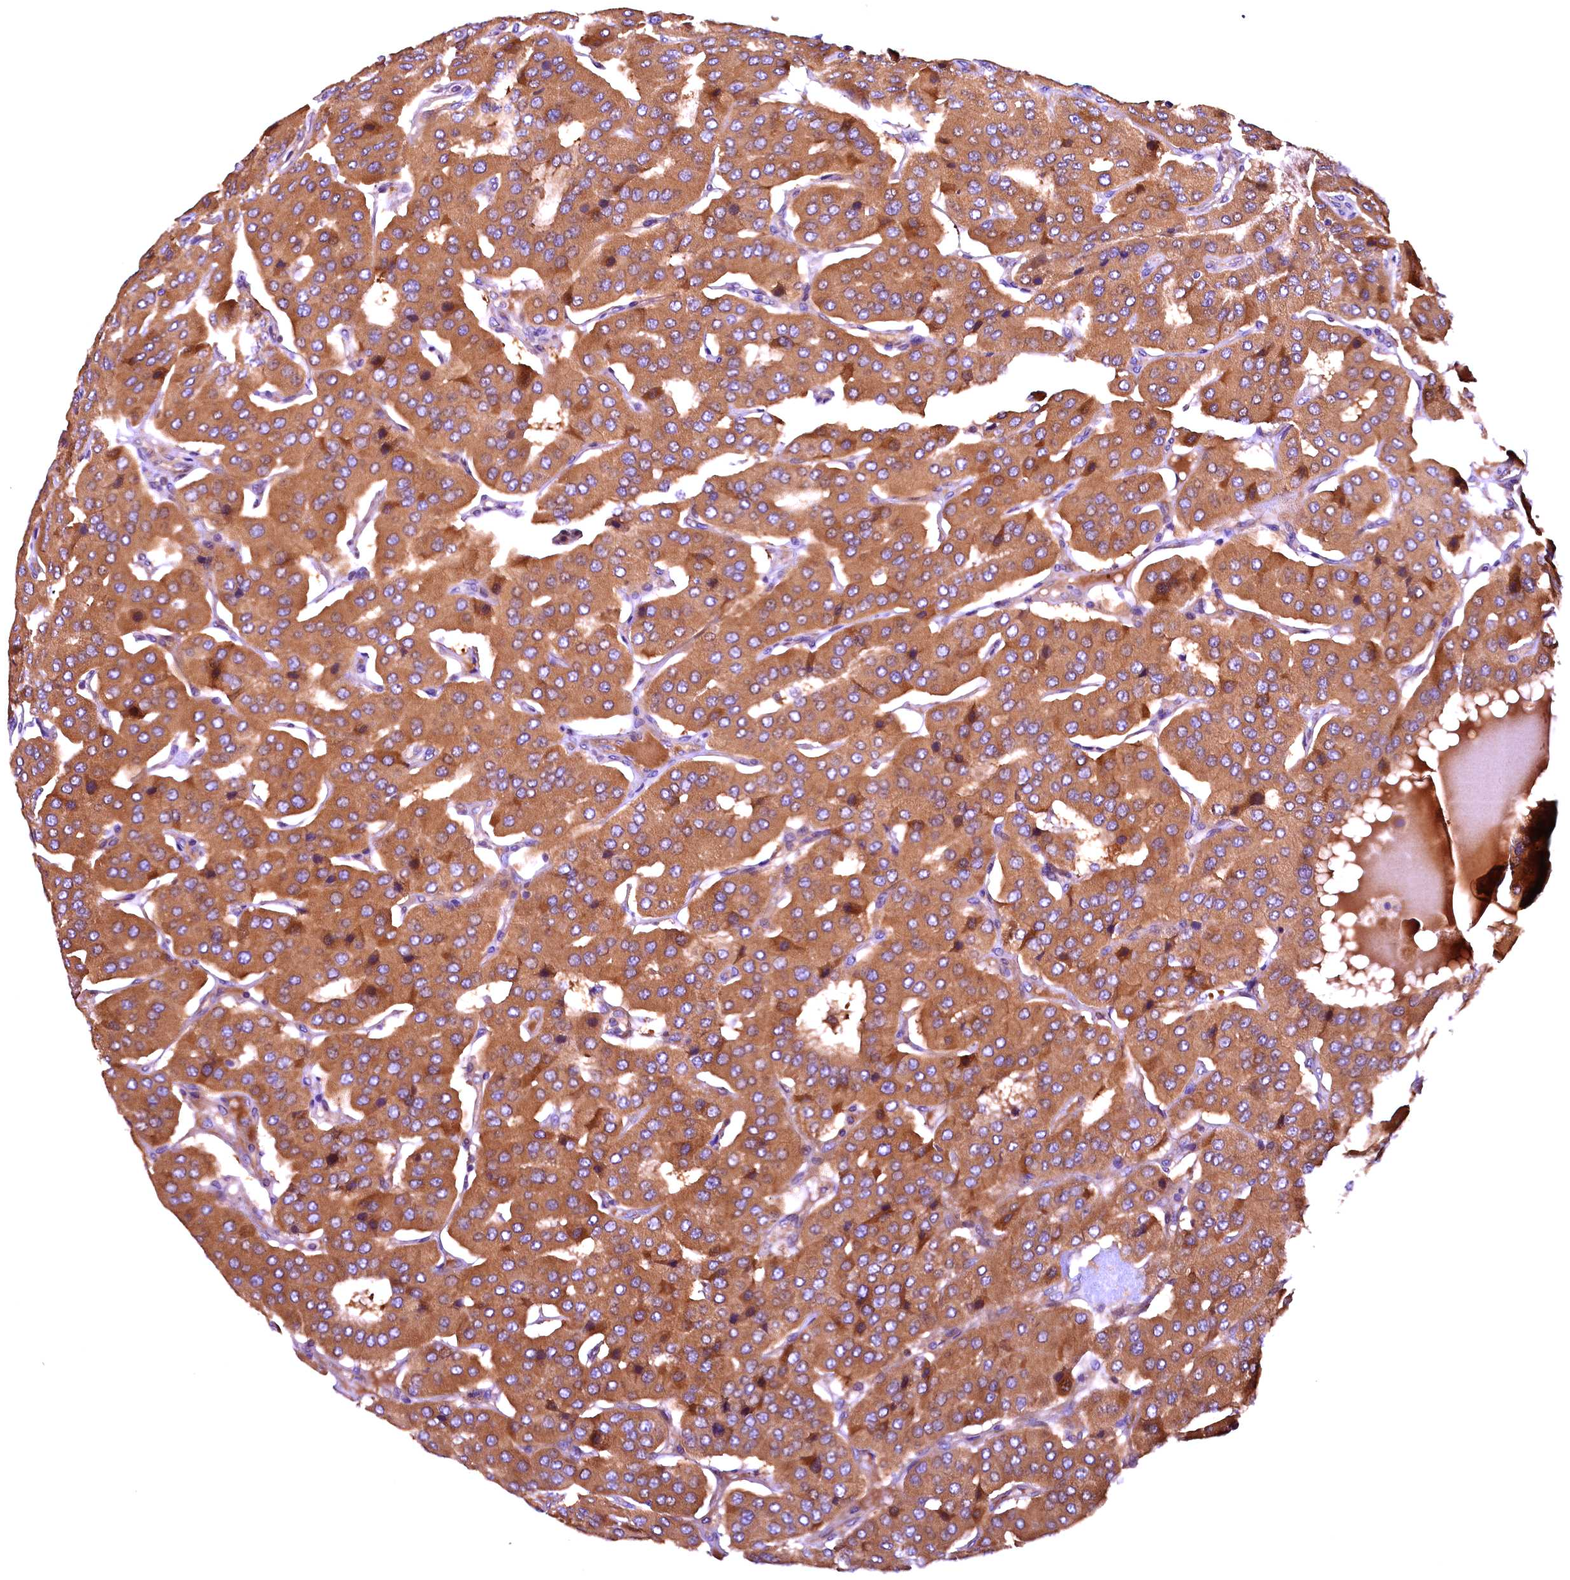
{"staining": {"intensity": "moderate", "quantity": ">75%", "location": "cytoplasmic/membranous"}, "tissue": "parathyroid gland", "cell_type": "Glandular cells", "image_type": "normal", "snomed": [{"axis": "morphology", "description": "Normal tissue, NOS"}, {"axis": "morphology", "description": "Adenoma, NOS"}, {"axis": "topography", "description": "Parathyroid gland"}], "caption": "Protein expression analysis of normal parathyroid gland demonstrates moderate cytoplasmic/membranous expression in about >75% of glandular cells. Nuclei are stained in blue.", "gene": "RPUSD2", "patient": {"sex": "female", "age": 86}}